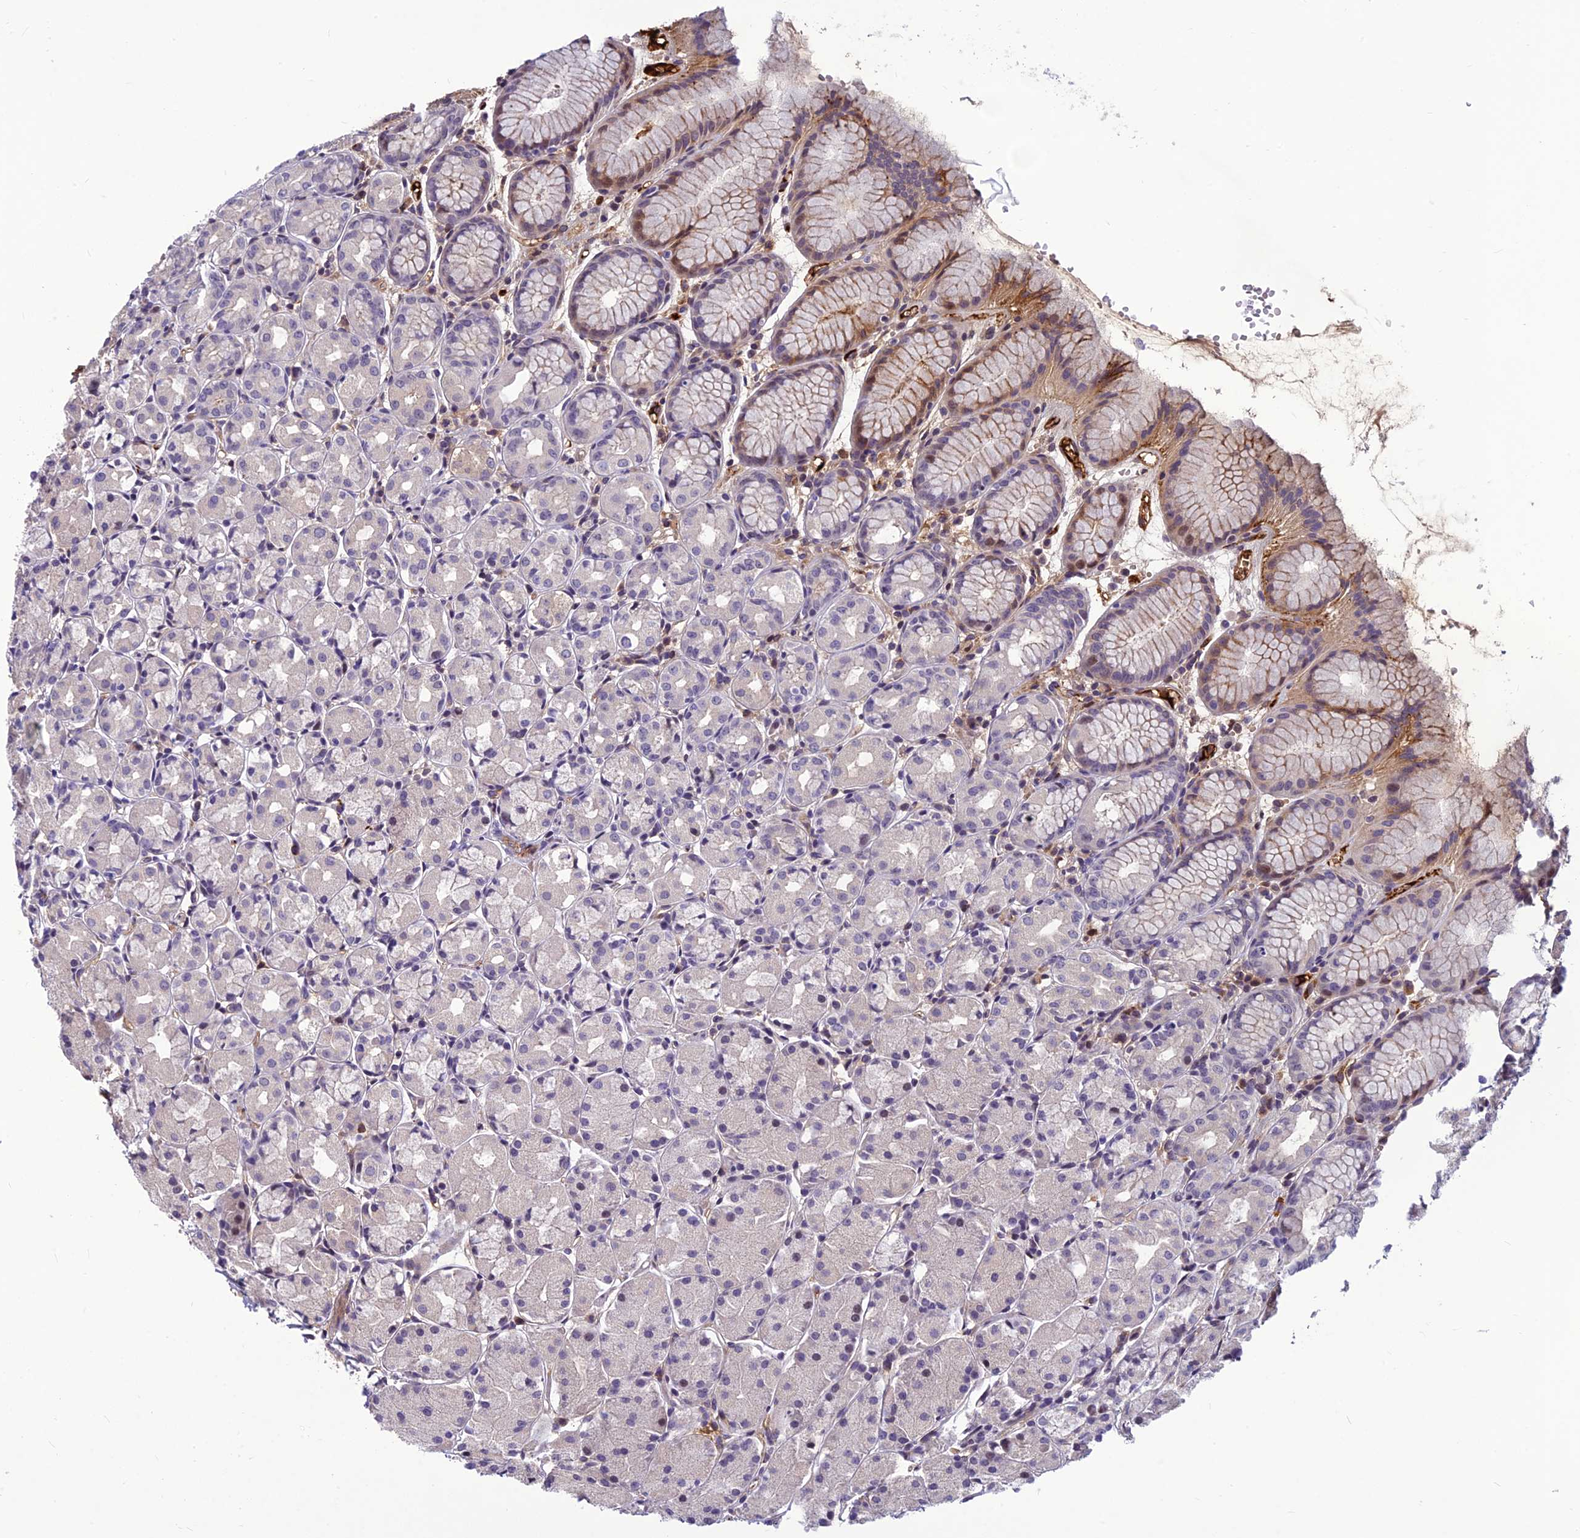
{"staining": {"intensity": "moderate", "quantity": "<25%", "location": "cytoplasmic/membranous,nuclear"}, "tissue": "stomach", "cell_type": "Glandular cells", "image_type": "normal", "snomed": [{"axis": "morphology", "description": "Normal tissue, NOS"}, {"axis": "topography", "description": "Stomach, upper"}], "caption": "IHC (DAB (3,3'-diaminobenzidine)) staining of unremarkable human stomach reveals moderate cytoplasmic/membranous,nuclear protein positivity in approximately <25% of glandular cells.", "gene": "CLEC11A", "patient": {"sex": "male", "age": 47}}